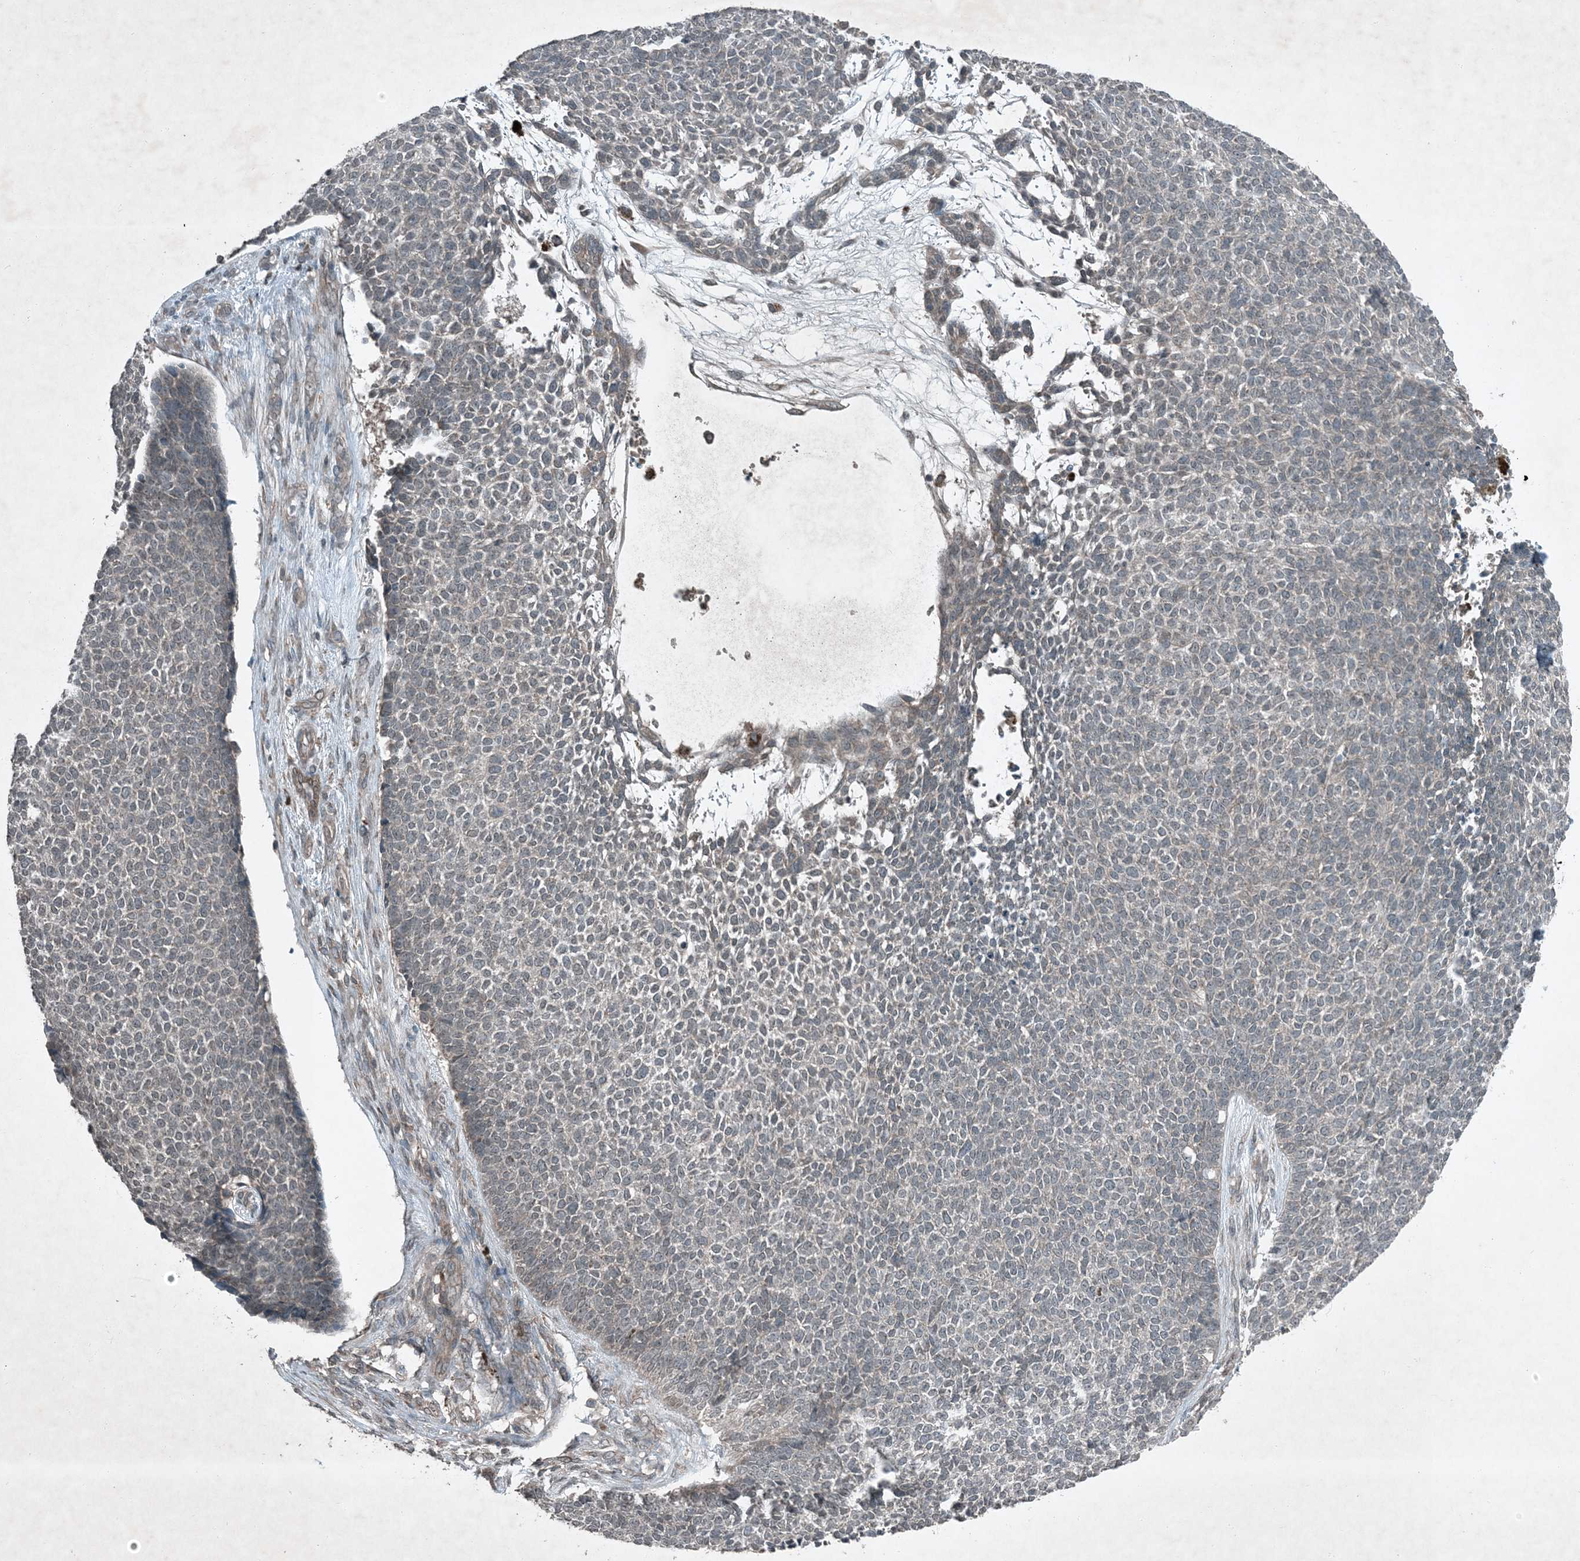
{"staining": {"intensity": "negative", "quantity": "none", "location": "none"}, "tissue": "skin cancer", "cell_type": "Tumor cells", "image_type": "cancer", "snomed": [{"axis": "morphology", "description": "Basal cell carcinoma"}, {"axis": "topography", "description": "Skin"}], "caption": "Human skin basal cell carcinoma stained for a protein using immunohistochemistry (IHC) reveals no expression in tumor cells.", "gene": "MDN1", "patient": {"sex": "female", "age": 84}}